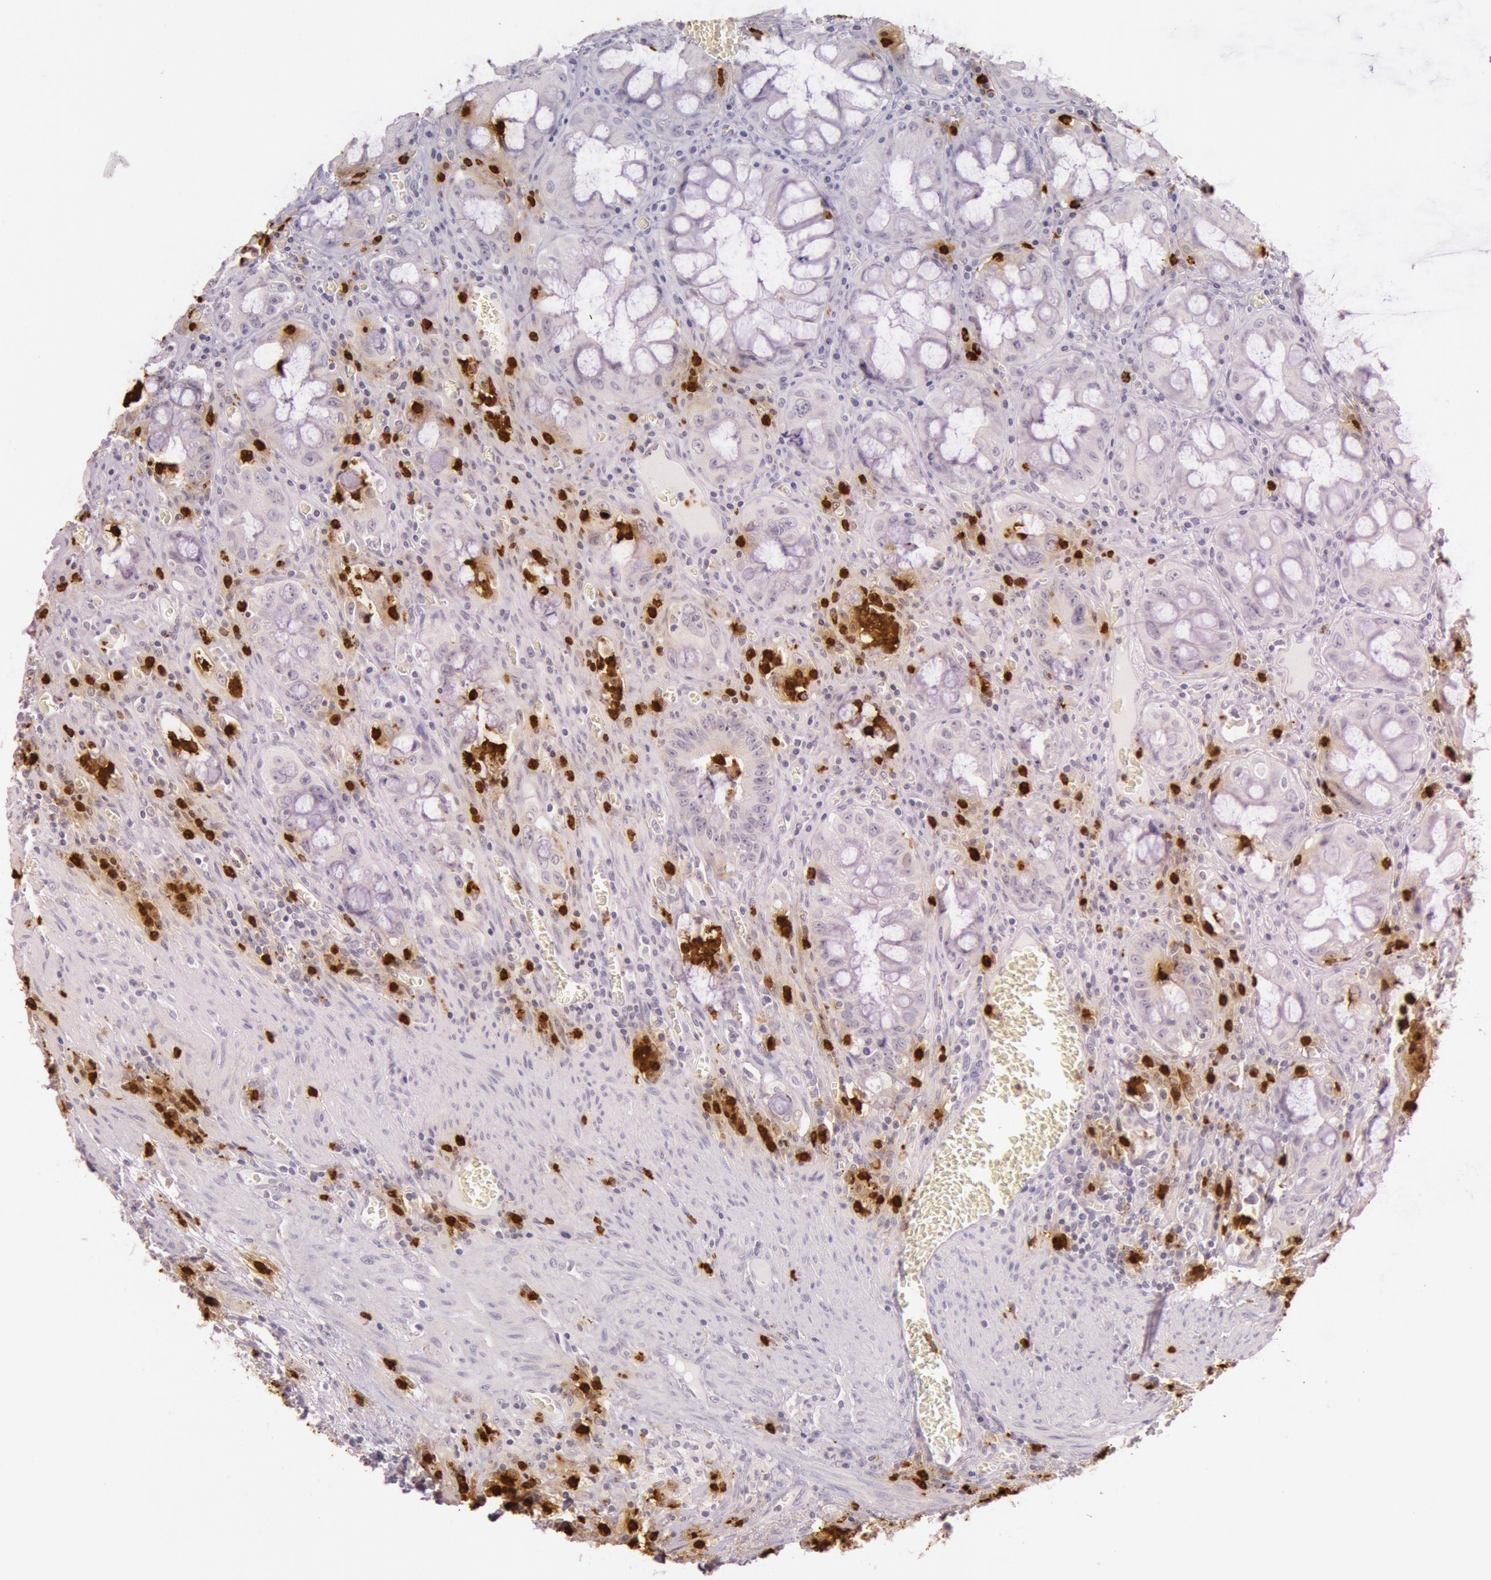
{"staining": {"intensity": "negative", "quantity": "none", "location": "none"}, "tissue": "colorectal cancer", "cell_type": "Tumor cells", "image_type": "cancer", "snomed": [{"axis": "morphology", "description": "Adenocarcinoma, NOS"}, {"axis": "topography", "description": "Rectum"}], "caption": "This is a photomicrograph of immunohistochemistry (IHC) staining of colorectal adenocarcinoma, which shows no positivity in tumor cells.", "gene": "KDM6A", "patient": {"sex": "male", "age": 70}}